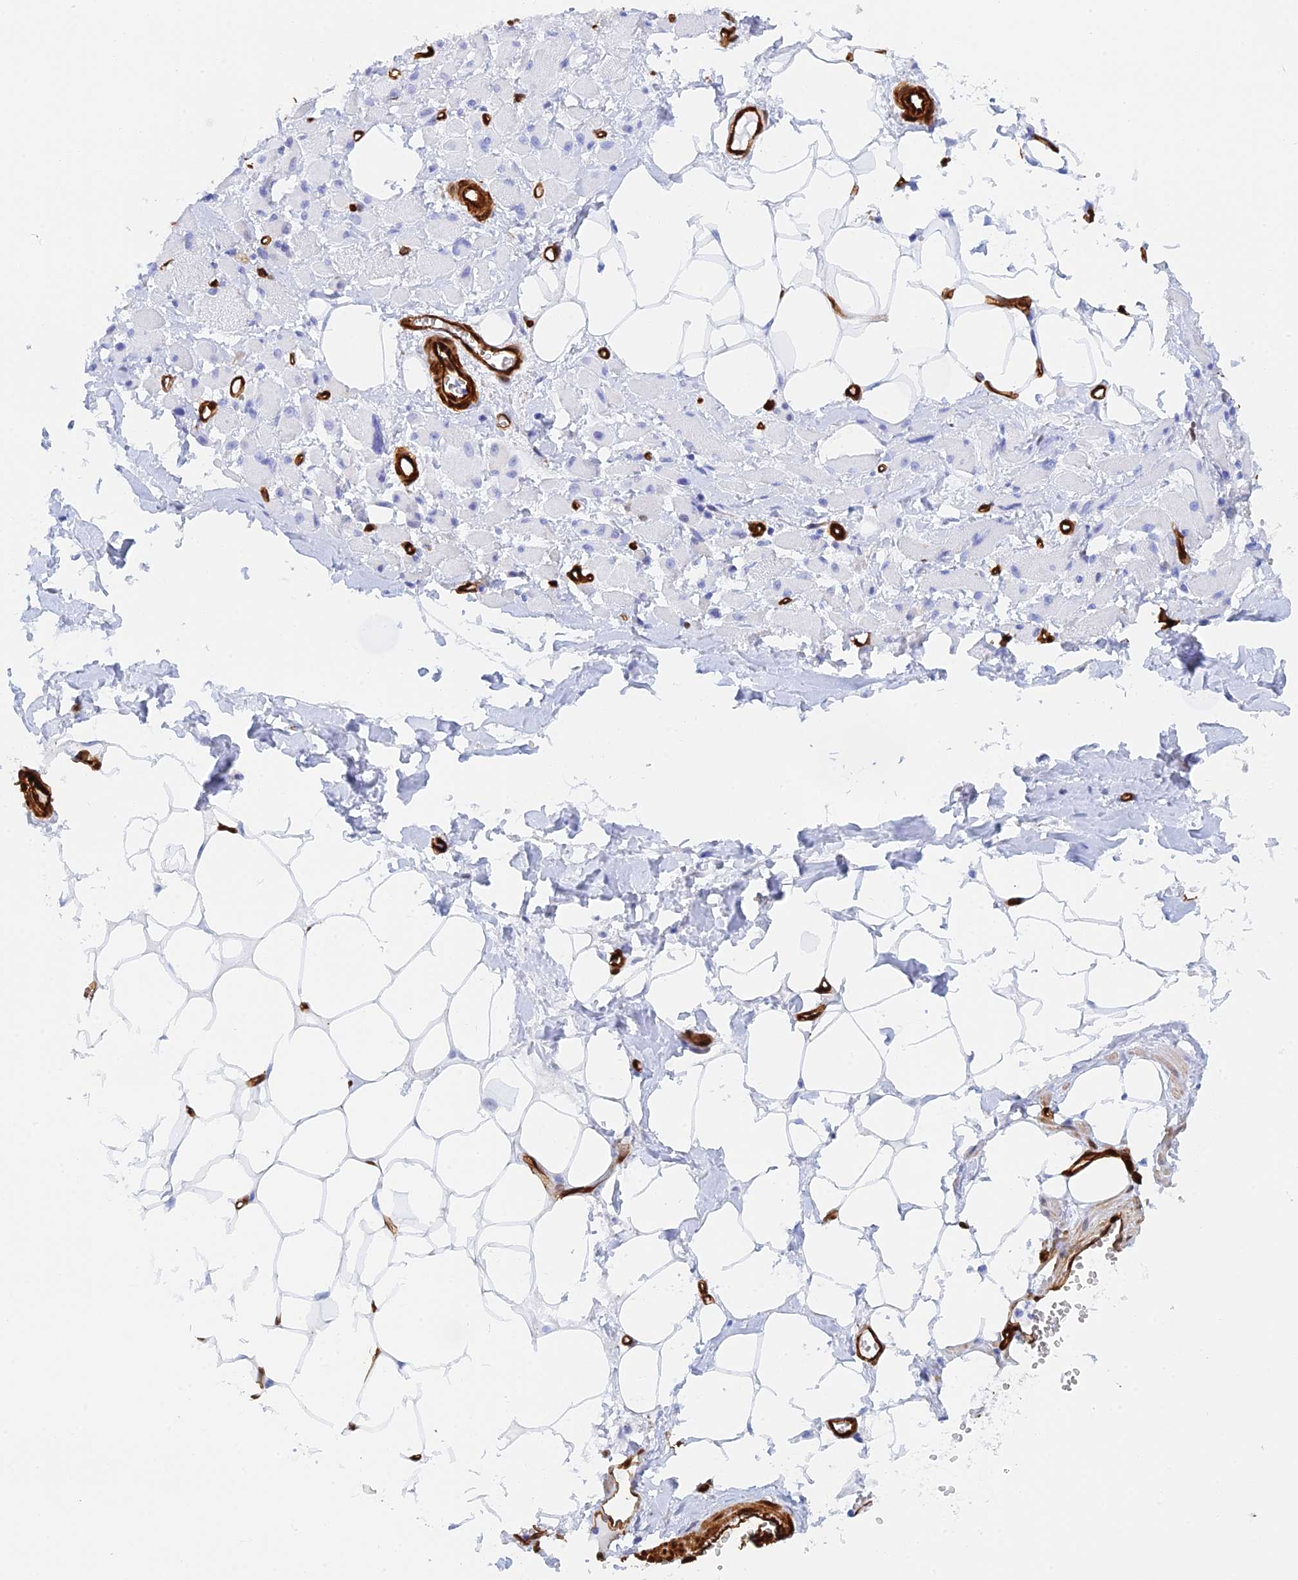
{"staining": {"intensity": "negative", "quantity": "none", "location": "none"}, "tissue": "skeletal muscle", "cell_type": "Myocytes", "image_type": "normal", "snomed": [{"axis": "morphology", "description": "Normal tissue, NOS"}, {"axis": "morphology", "description": "Basal cell carcinoma"}, {"axis": "topography", "description": "Skeletal muscle"}], "caption": "The immunohistochemistry (IHC) image has no significant positivity in myocytes of skeletal muscle.", "gene": "CRIP2", "patient": {"sex": "female", "age": 64}}